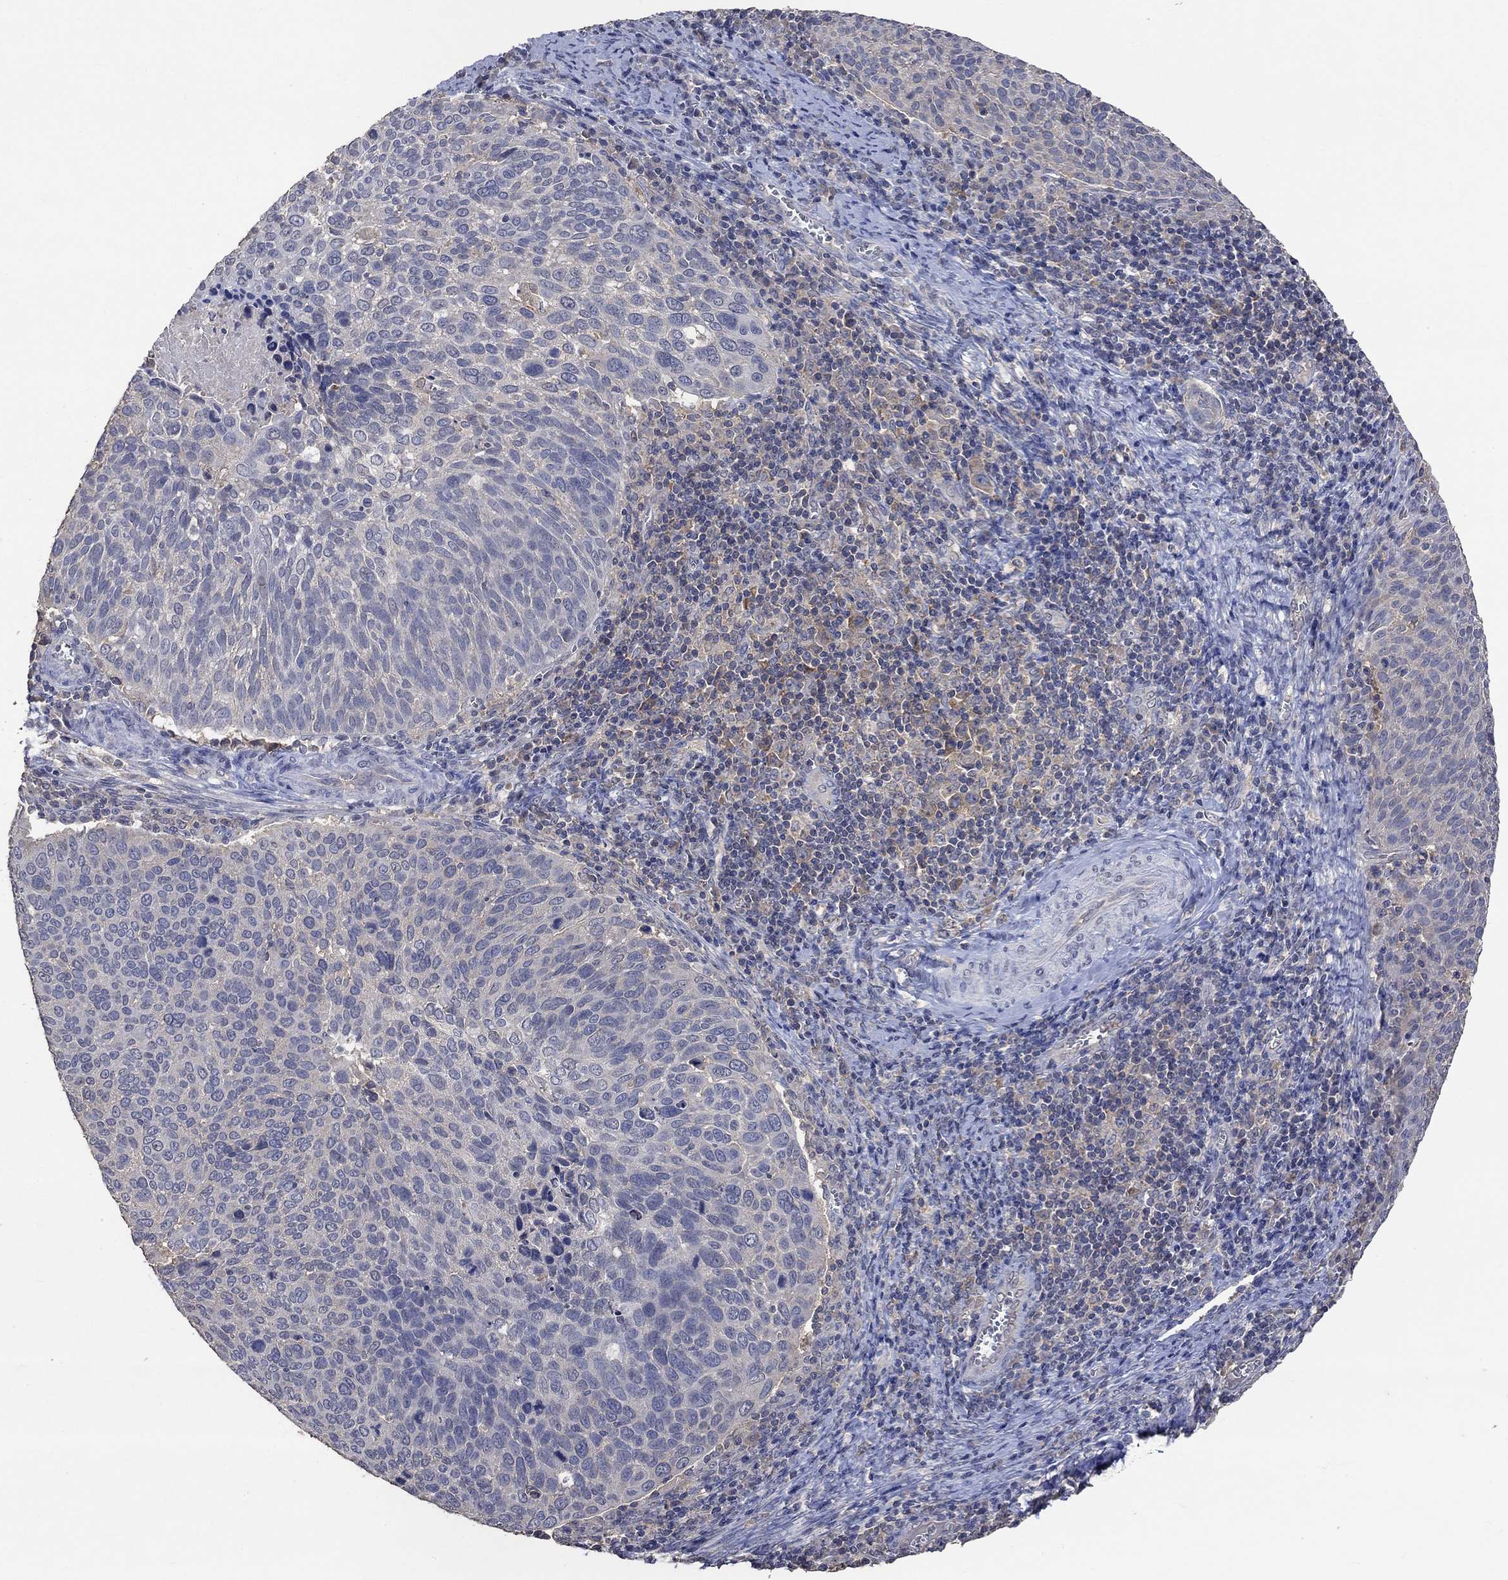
{"staining": {"intensity": "negative", "quantity": "none", "location": "none"}, "tissue": "cervical cancer", "cell_type": "Tumor cells", "image_type": "cancer", "snomed": [{"axis": "morphology", "description": "Squamous cell carcinoma, NOS"}, {"axis": "topography", "description": "Cervix"}], "caption": "Tumor cells show no significant protein staining in cervical cancer. (Stains: DAB immunohistochemistry (IHC) with hematoxylin counter stain, Microscopy: brightfield microscopy at high magnification).", "gene": "PTPN20", "patient": {"sex": "female", "age": 39}}